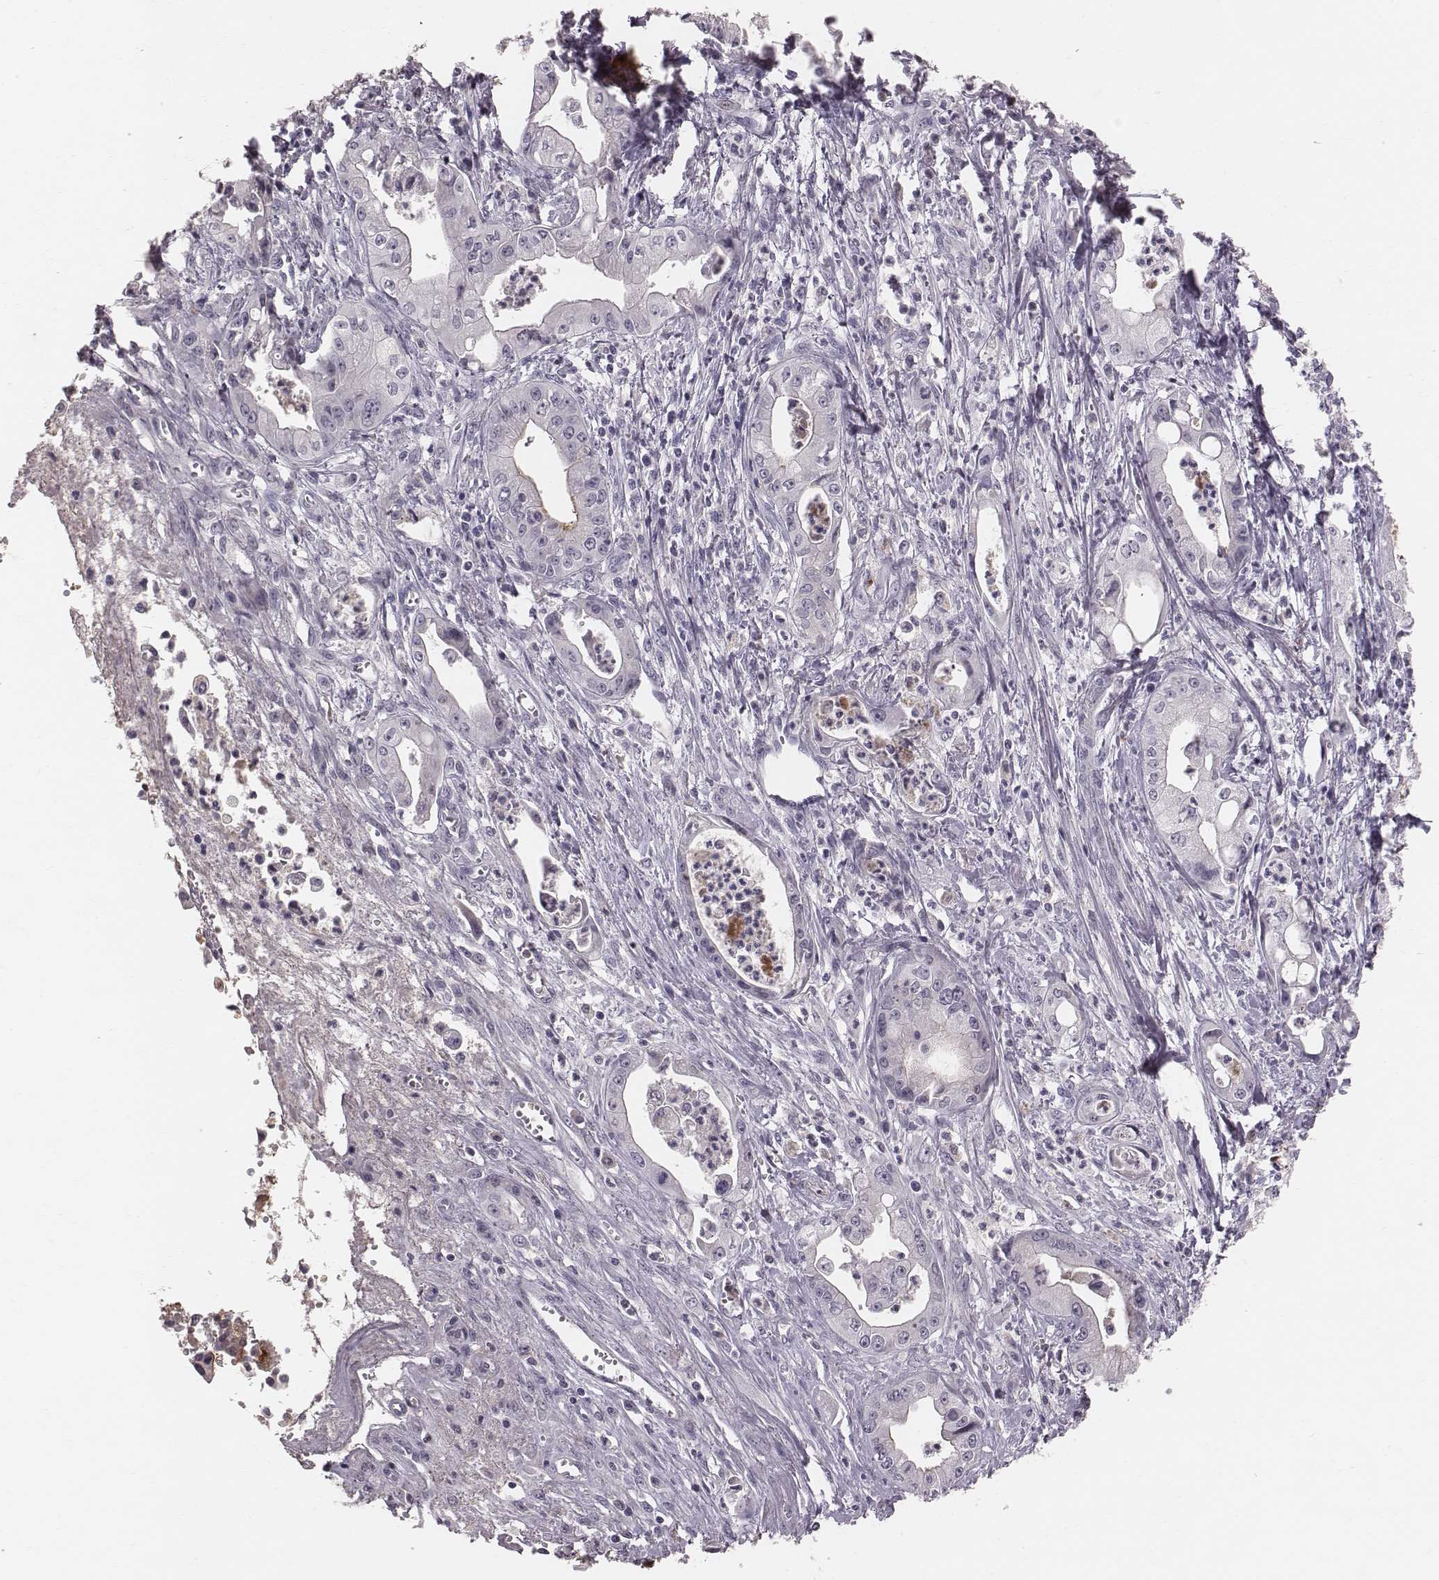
{"staining": {"intensity": "moderate", "quantity": "<25%", "location": "cytoplasmic/membranous"}, "tissue": "pancreatic cancer", "cell_type": "Tumor cells", "image_type": "cancer", "snomed": [{"axis": "morphology", "description": "Adenocarcinoma, NOS"}, {"axis": "topography", "description": "Pancreas"}], "caption": "This is an image of IHC staining of pancreatic cancer, which shows moderate staining in the cytoplasmic/membranous of tumor cells.", "gene": "CFTR", "patient": {"sex": "female", "age": 65}}